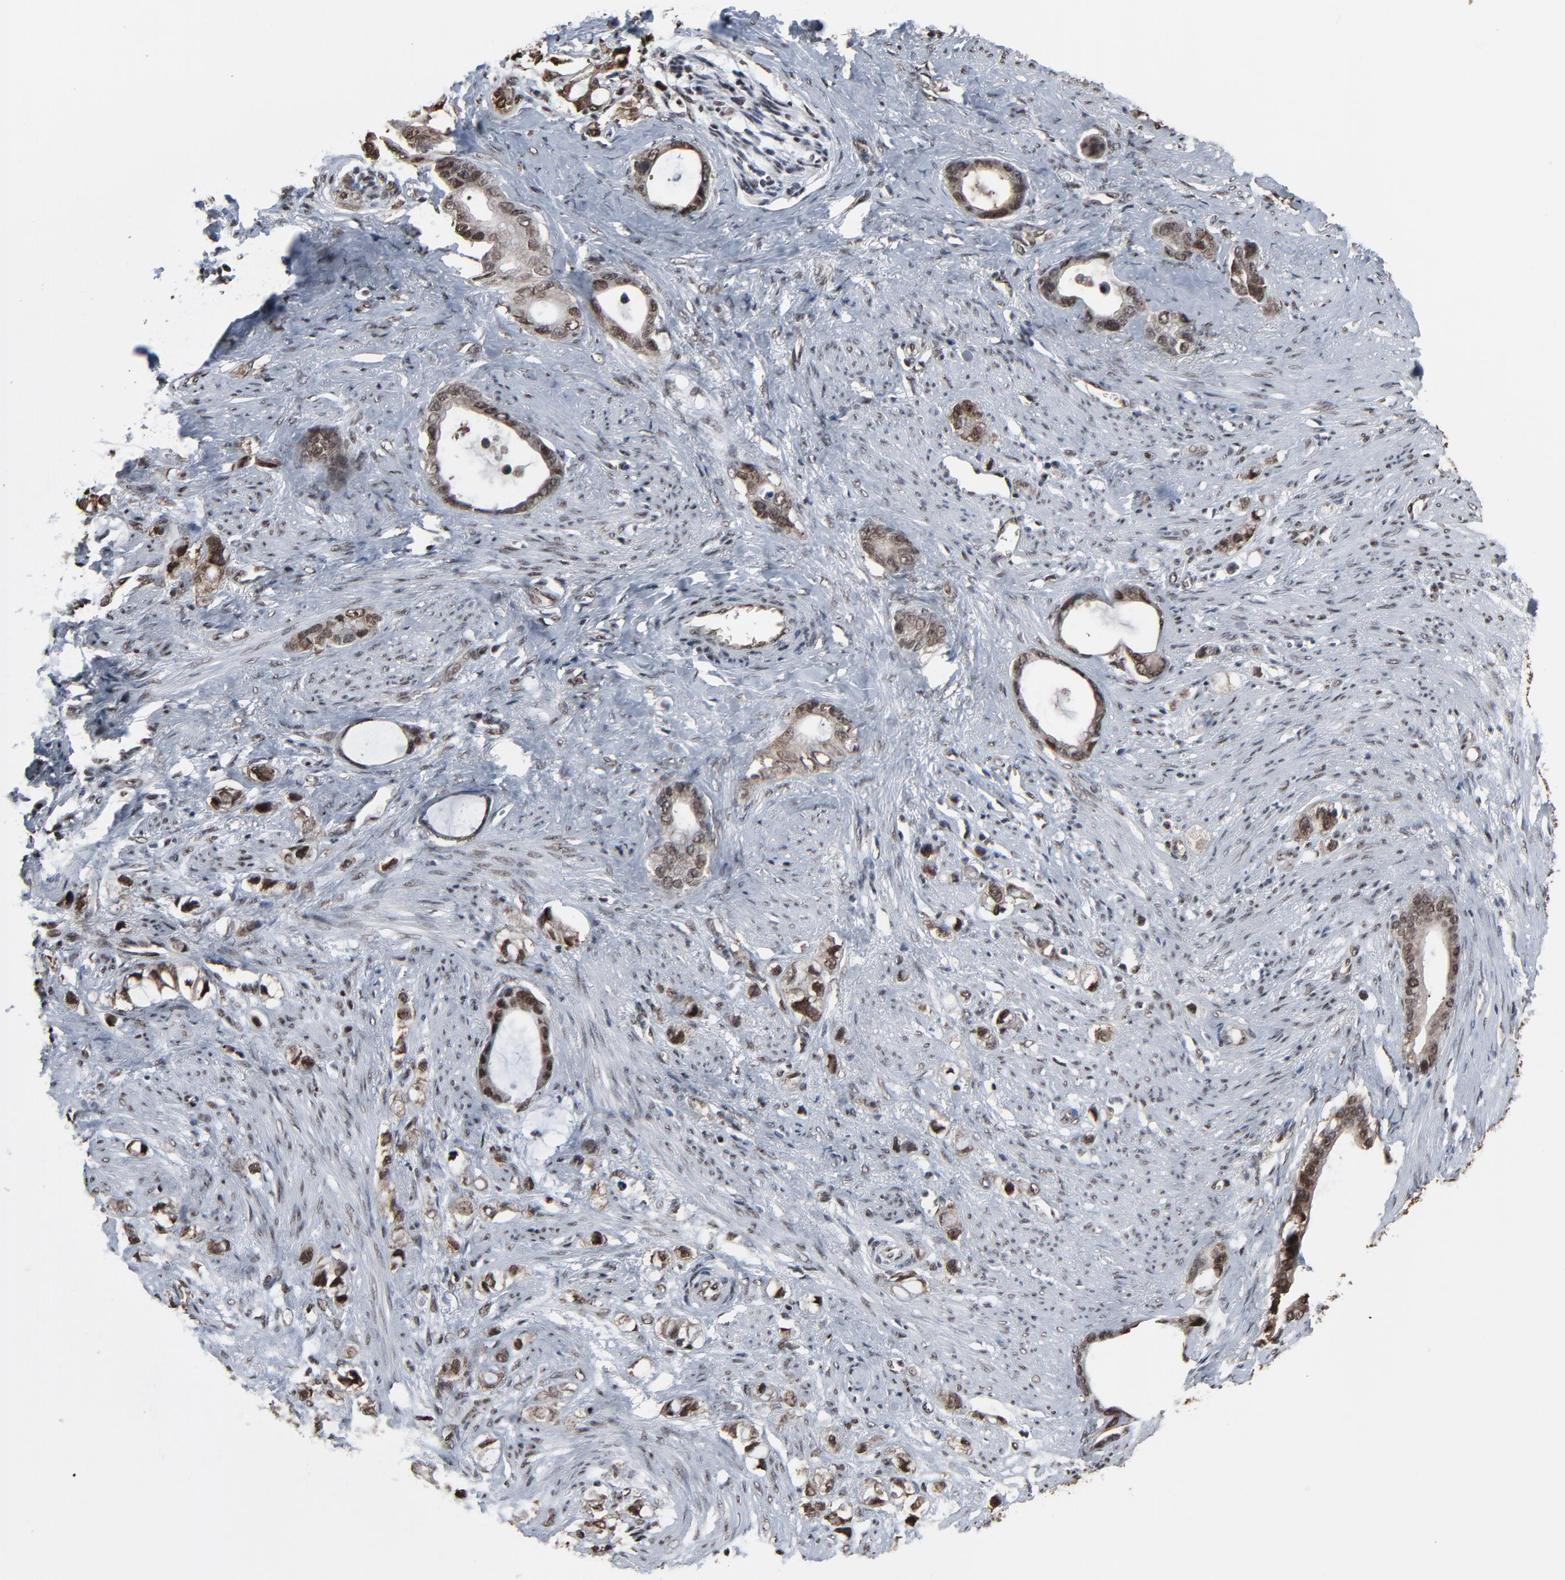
{"staining": {"intensity": "strong", "quantity": ">75%", "location": "cytoplasmic/membranous,nuclear"}, "tissue": "stomach cancer", "cell_type": "Tumor cells", "image_type": "cancer", "snomed": [{"axis": "morphology", "description": "Adenocarcinoma, NOS"}, {"axis": "topography", "description": "Stomach"}], "caption": "A brown stain labels strong cytoplasmic/membranous and nuclear positivity of a protein in human stomach cancer (adenocarcinoma) tumor cells.", "gene": "MEIS2", "patient": {"sex": "female", "age": 75}}